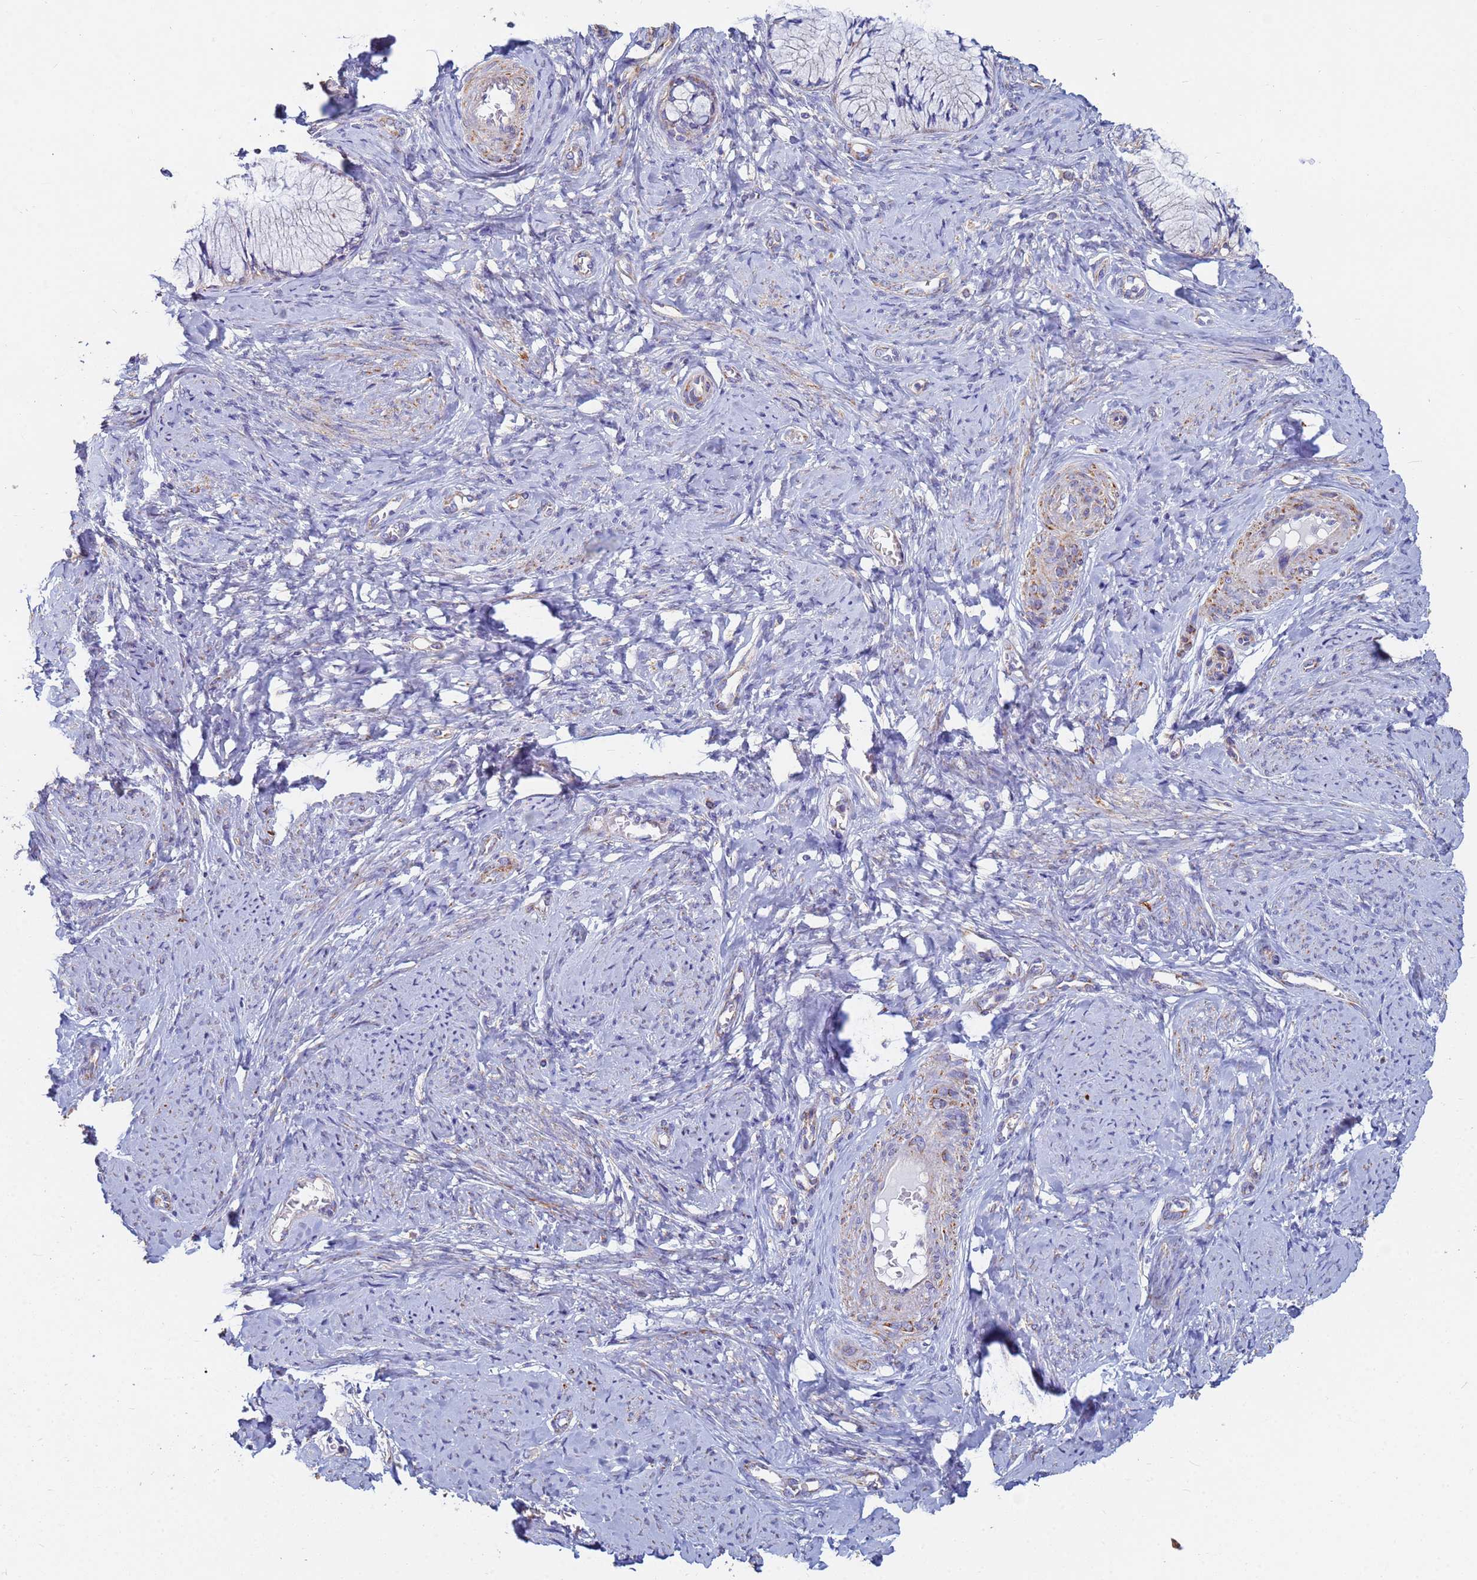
{"staining": {"intensity": "negative", "quantity": "none", "location": "none"}, "tissue": "cervix", "cell_type": "Glandular cells", "image_type": "normal", "snomed": [{"axis": "morphology", "description": "Normal tissue, NOS"}, {"axis": "topography", "description": "Cervix"}], "caption": "This is an immunohistochemistry (IHC) micrograph of normal human cervix. There is no expression in glandular cells.", "gene": "UQCRHL", "patient": {"sex": "female", "age": 42}}